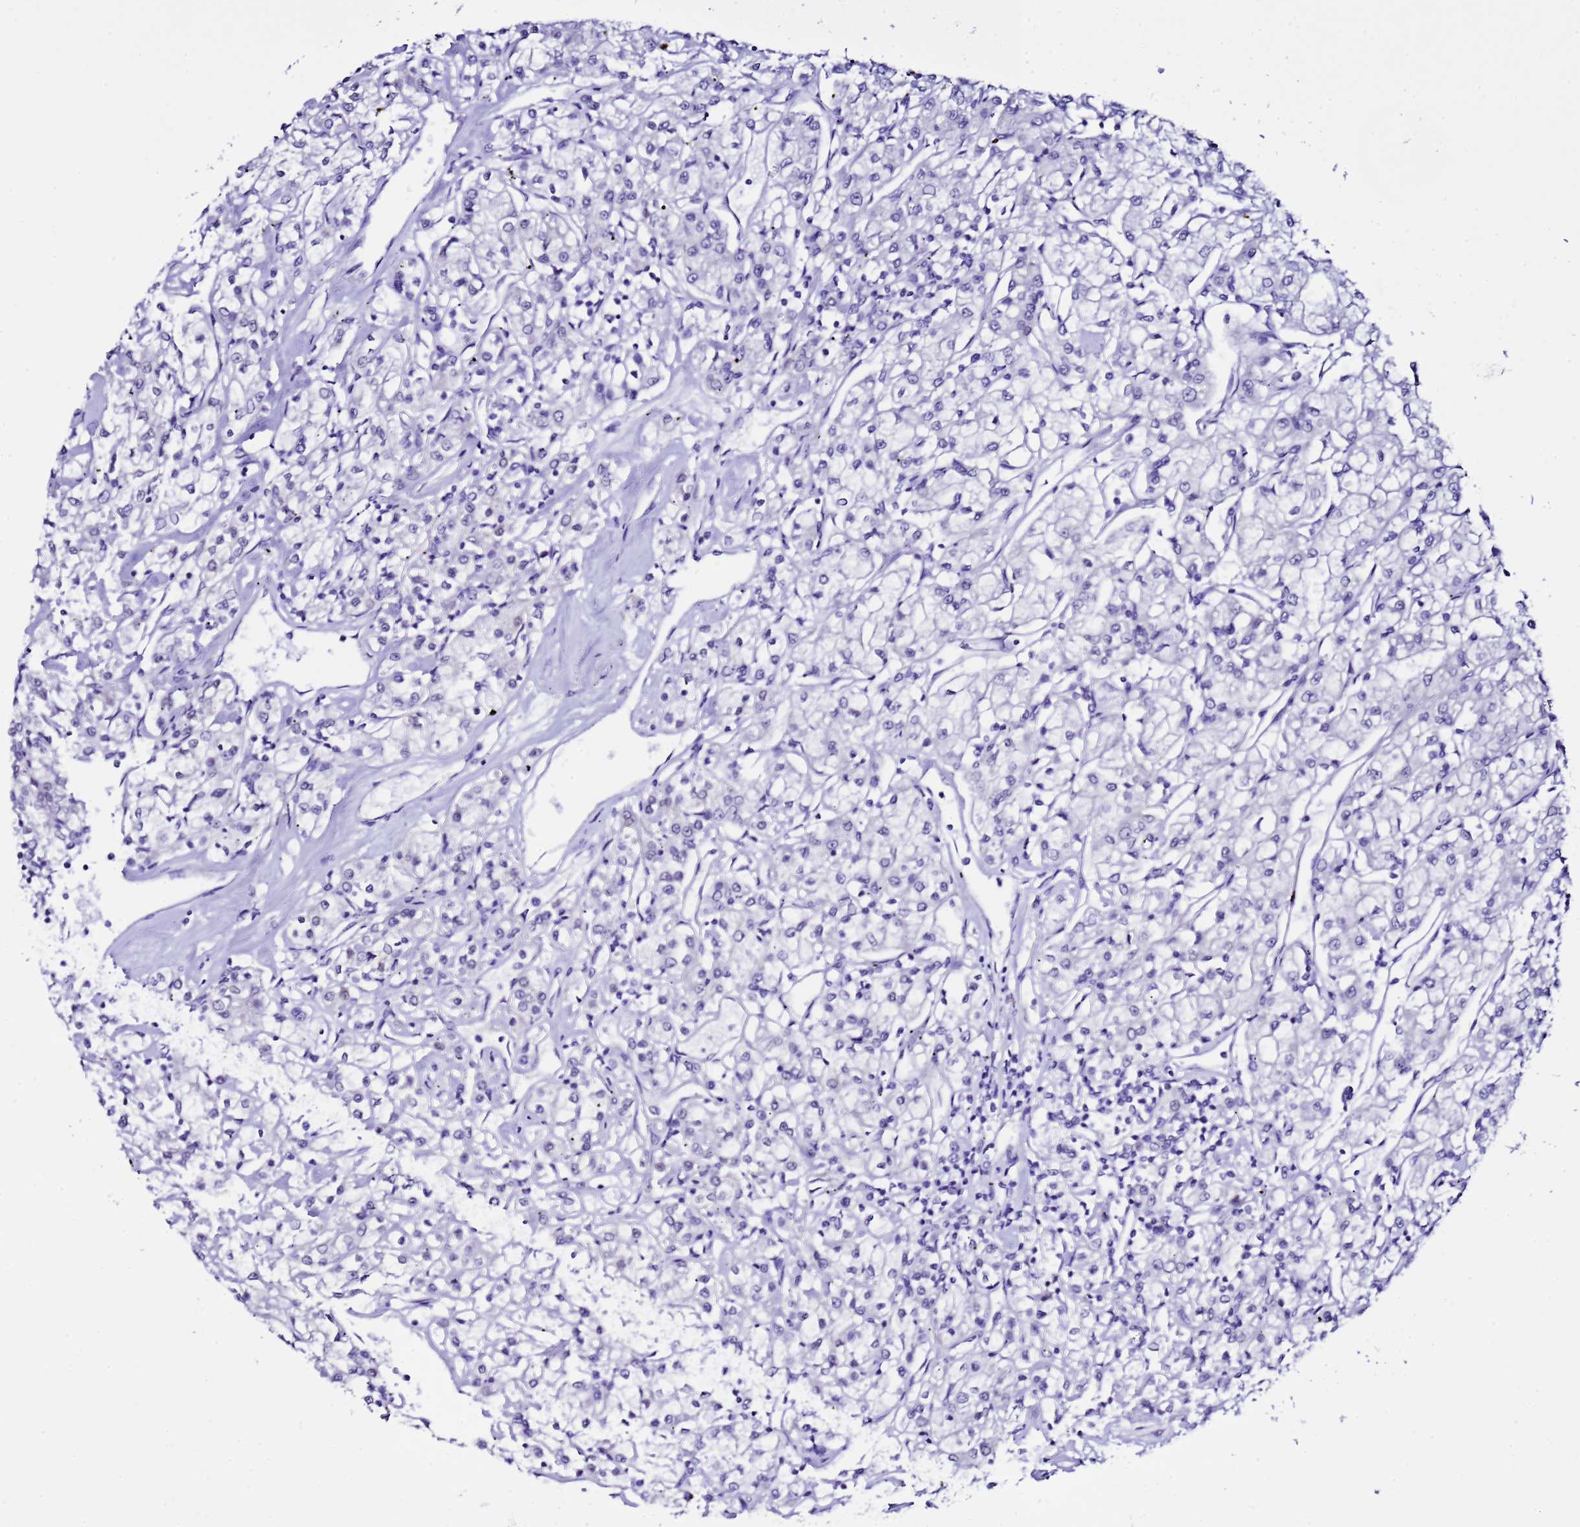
{"staining": {"intensity": "negative", "quantity": "none", "location": "none"}, "tissue": "renal cancer", "cell_type": "Tumor cells", "image_type": "cancer", "snomed": [{"axis": "morphology", "description": "Adenocarcinoma, NOS"}, {"axis": "topography", "description": "Kidney"}], "caption": "A micrograph of renal adenocarcinoma stained for a protein exhibits no brown staining in tumor cells.", "gene": "BCL7A", "patient": {"sex": "female", "age": 59}}